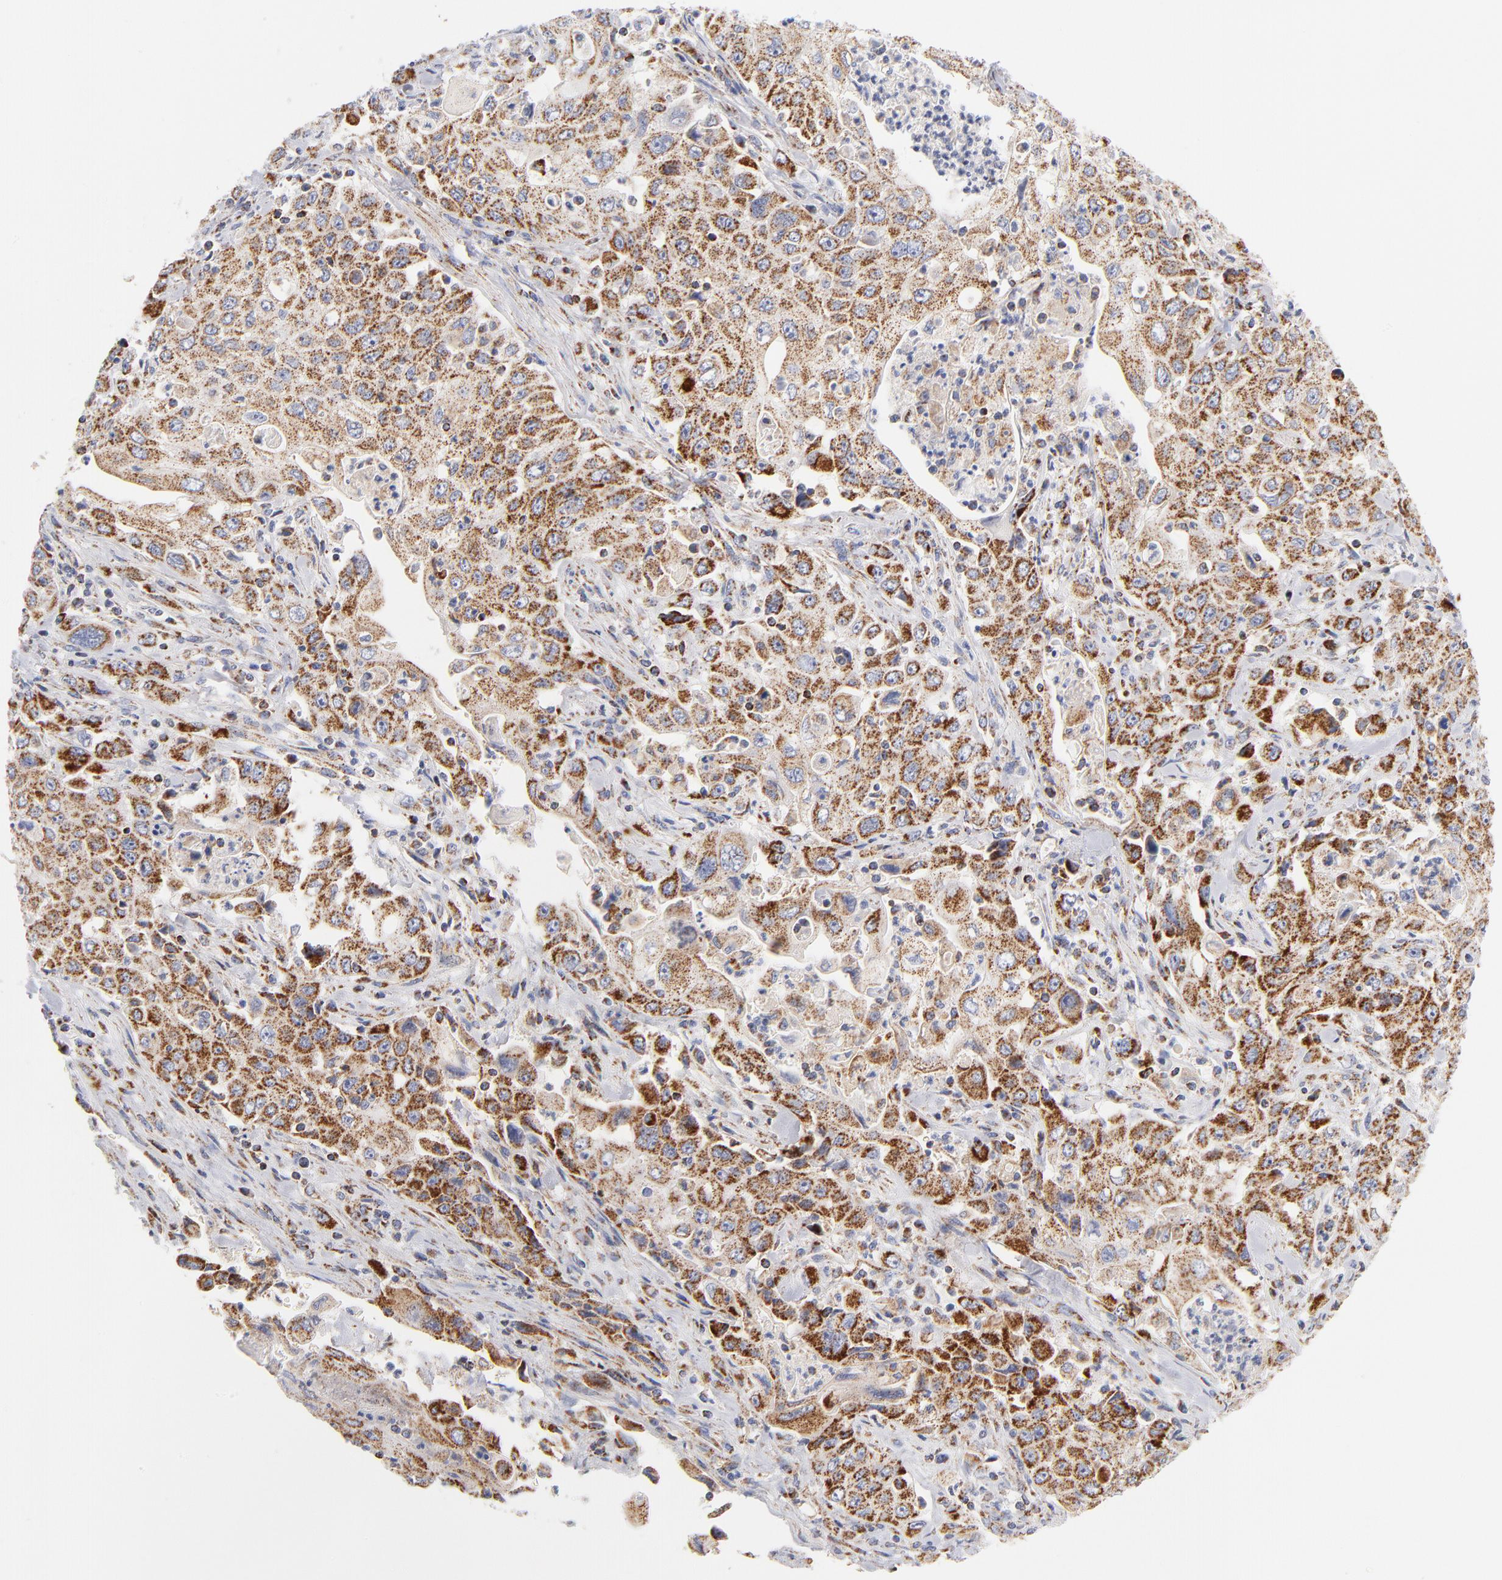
{"staining": {"intensity": "moderate", "quantity": ">75%", "location": "cytoplasmic/membranous"}, "tissue": "pancreatic cancer", "cell_type": "Tumor cells", "image_type": "cancer", "snomed": [{"axis": "morphology", "description": "Adenocarcinoma, NOS"}, {"axis": "topography", "description": "Pancreas"}], "caption": "The micrograph reveals a brown stain indicating the presence of a protein in the cytoplasmic/membranous of tumor cells in pancreatic cancer (adenocarcinoma).", "gene": "DLAT", "patient": {"sex": "male", "age": 70}}